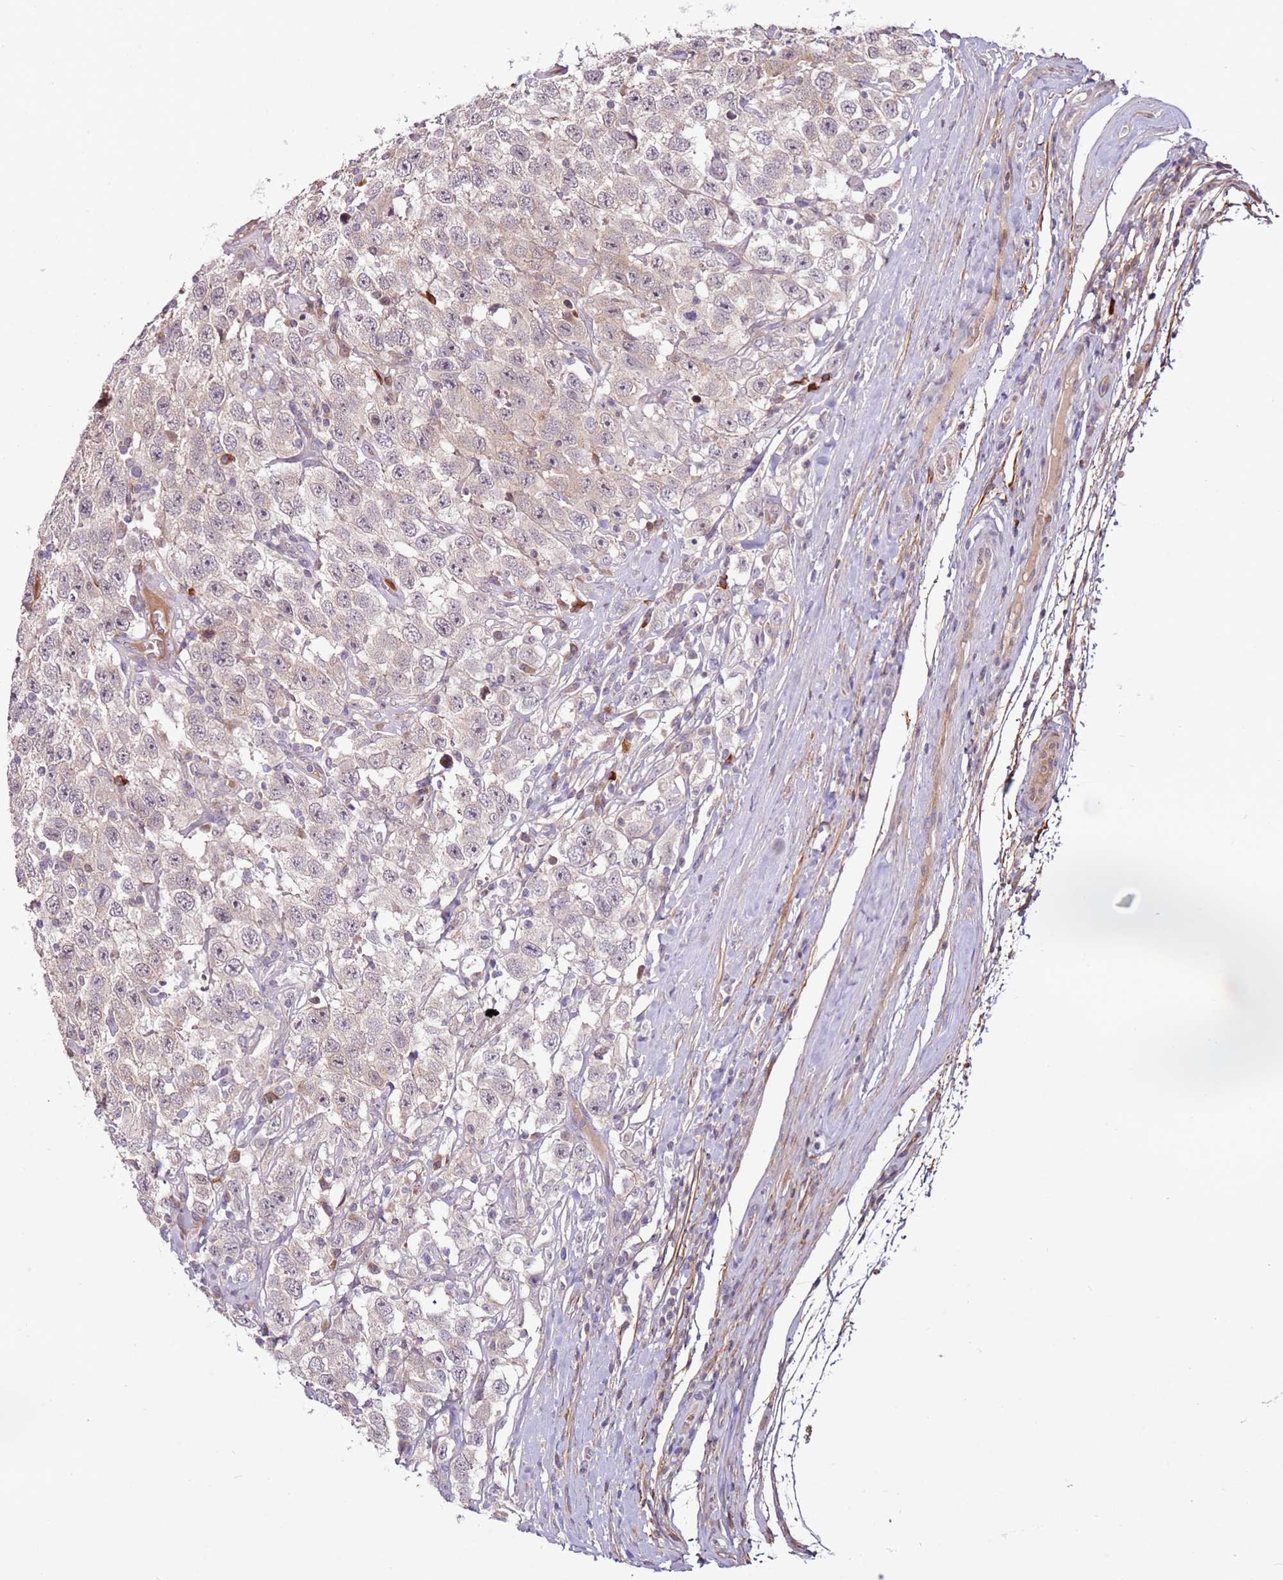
{"staining": {"intensity": "weak", "quantity": "<25%", "location": "cytoplasmic/membranous"}, "tissue": "testis cancer", "cell_type": "Tumor cells", "image_type": "cancer", "snomed": [{"axis": "morphology", "description": "Seminoma, NOS"}, {"axis": "topography", "description": "Testis"}], "caption": "This is an immunohistochemistry photomicrograph of testis cancer (seminoma). There is no staining in tumor cells.", "gene": "MTG2", "patient": {"sex": "male", "age": 41}}